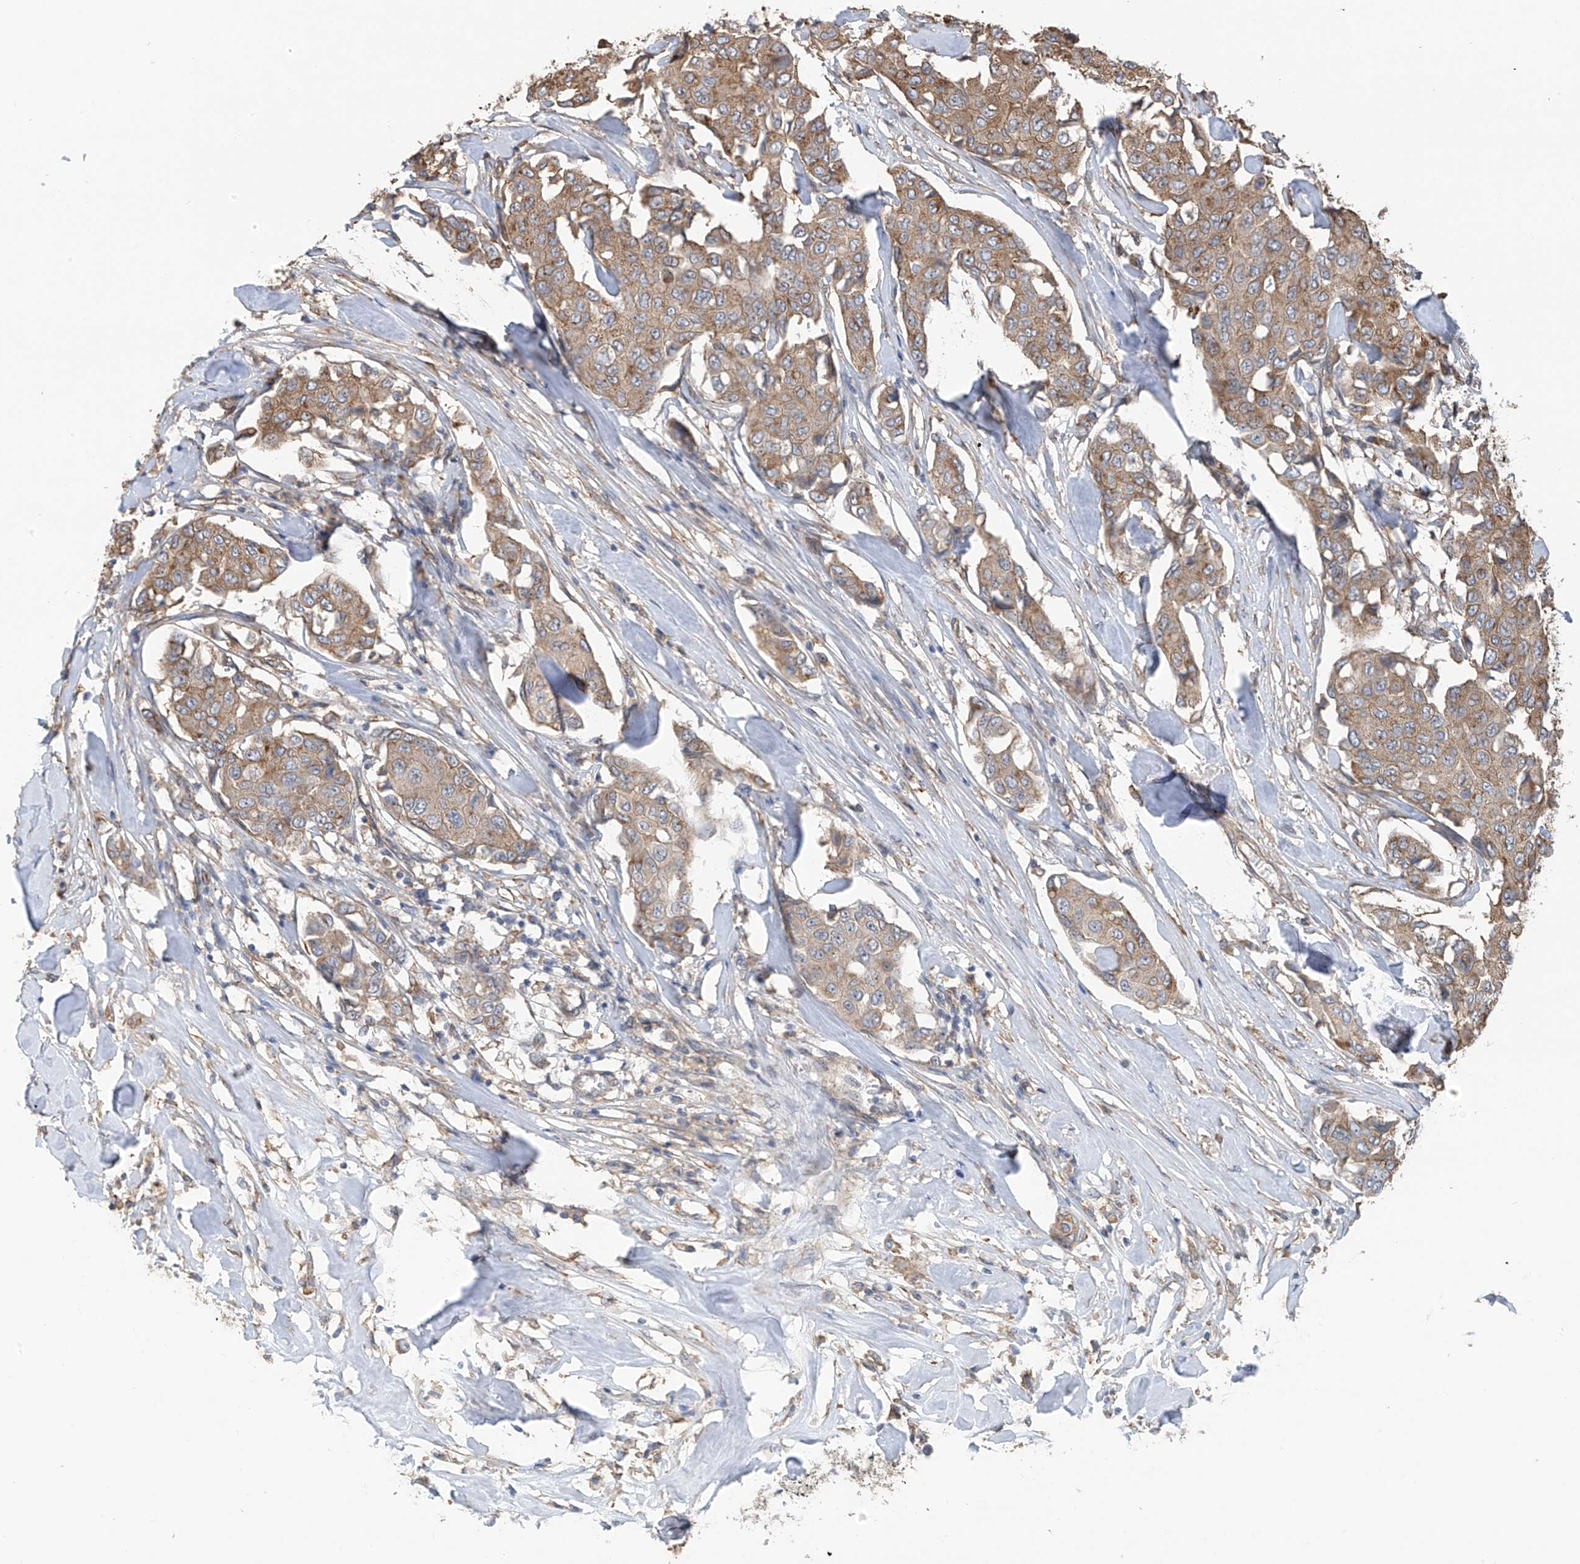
{"staining": {"intensity": "weak", "quantity": ">75%", "location": "cytoplasmic/membranous"}, "tissue": "breast cancer", "cell_type": "Tumor cells", "image_type": "cancer", "snomed": [{"axis": "morphology", "description": "Duct carcinoma"}, {"axis": "topography", "description": "Breast"}], "caption": "Immunohistochemical staining of breast cancer displays weak cytoplasmic/membranous protein staining in about >75% of tumor cells.", "gene": "ZNF189", "patient": {"sex": "female", "age": 80}}